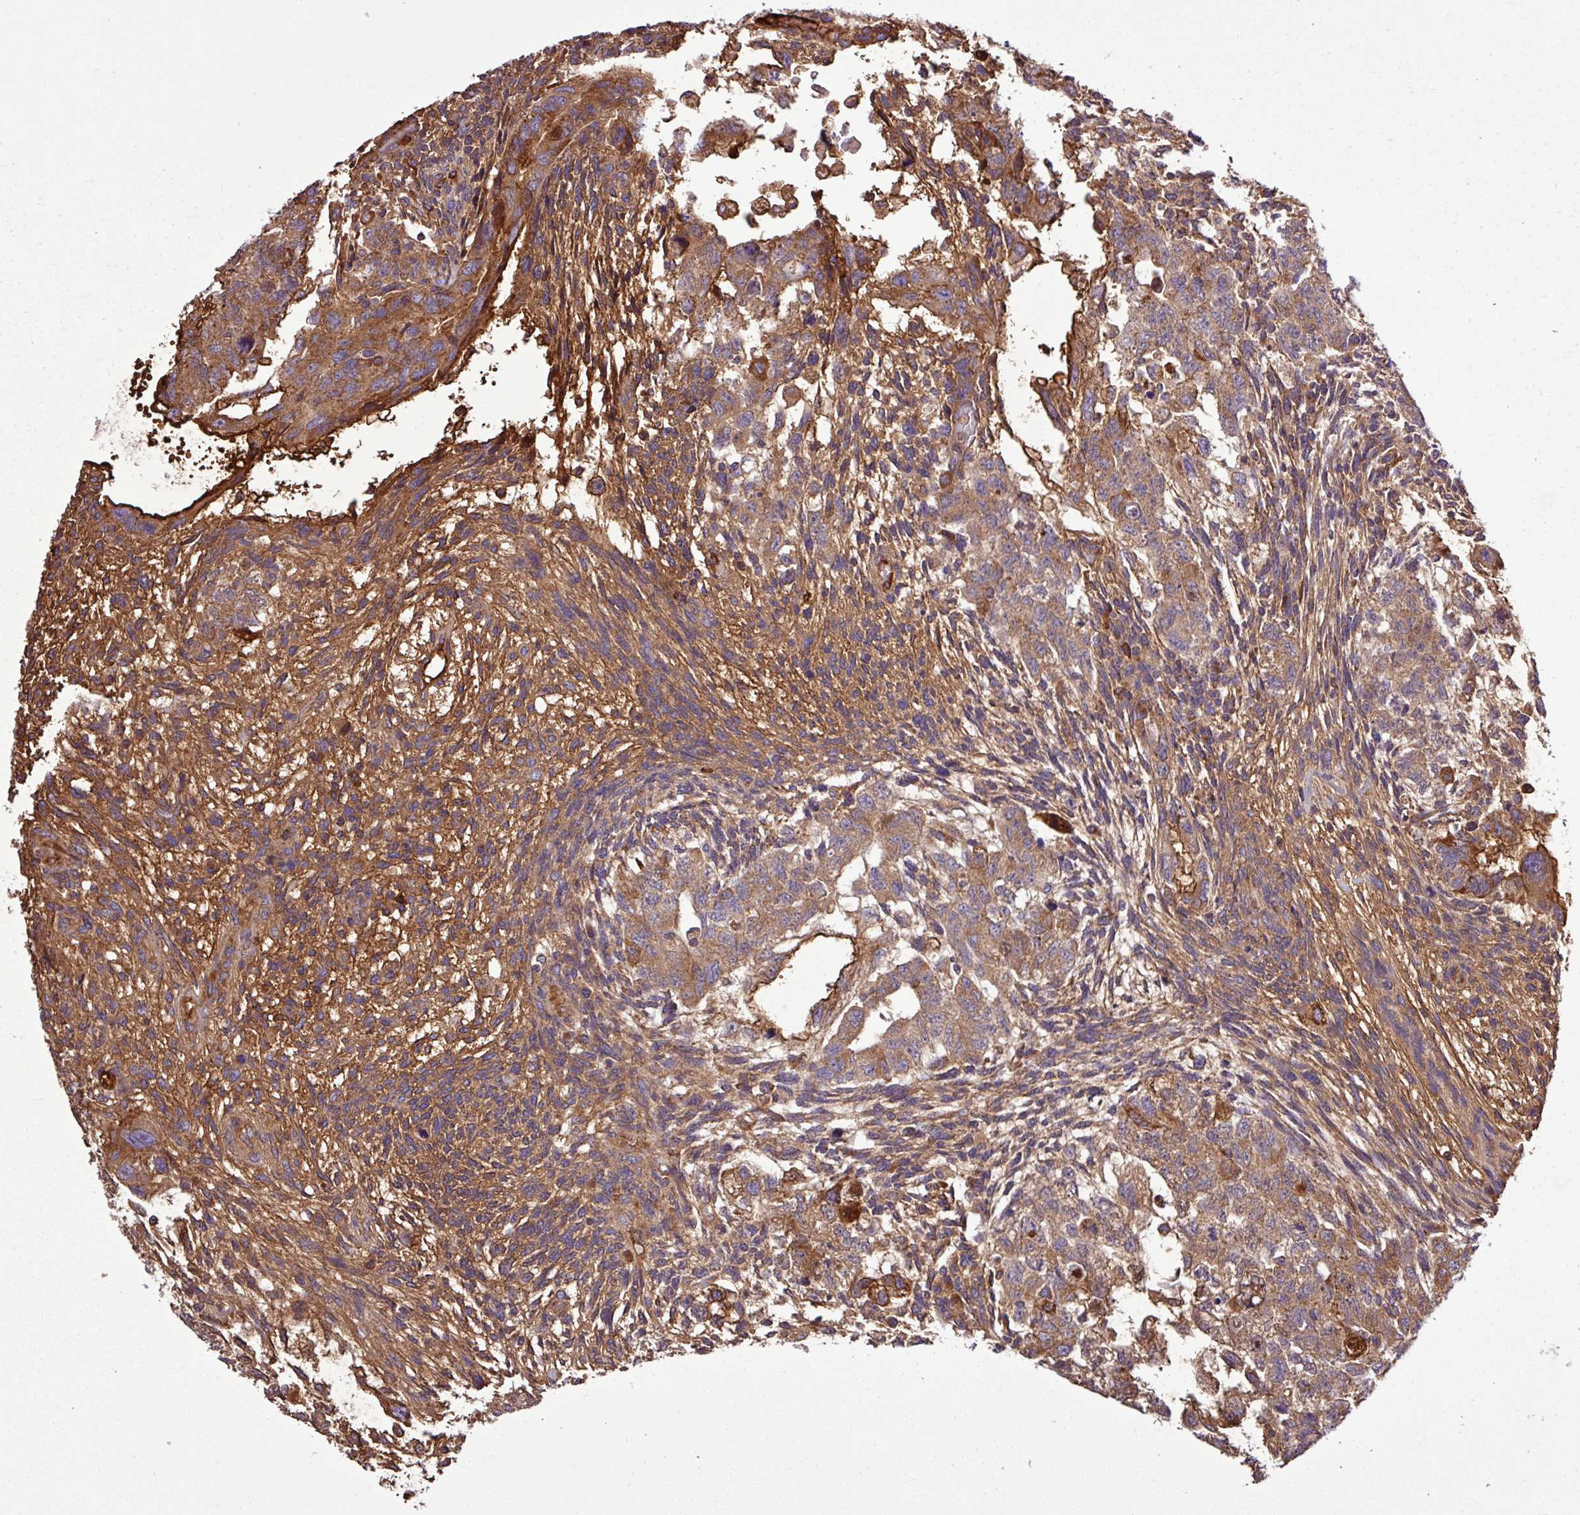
{"staining": {"intensity": "moderate", "quantity": ">75%", "location": "cytoplasmic/membranous"}, "tissue": "testis cancer", "cell_type": "Tumor cells", "image_type": "cancer", "snomed": [{"axis": "morphology", "description": "Normal tissue, NOS"}, {"axis": "morphology", "description": "Carcinoma, Embryonal, NOS"}, {"axis": "topography", "description": "Testis"}], "caption": "Human testis cancer (embryonal carcinoma) stained with a brown dye shows moderate cytoplasmic/membranous positive staining in about >75% of tumor cells.", "gene": "CWH43", "patient": {"sex": "male", "age": 36}}